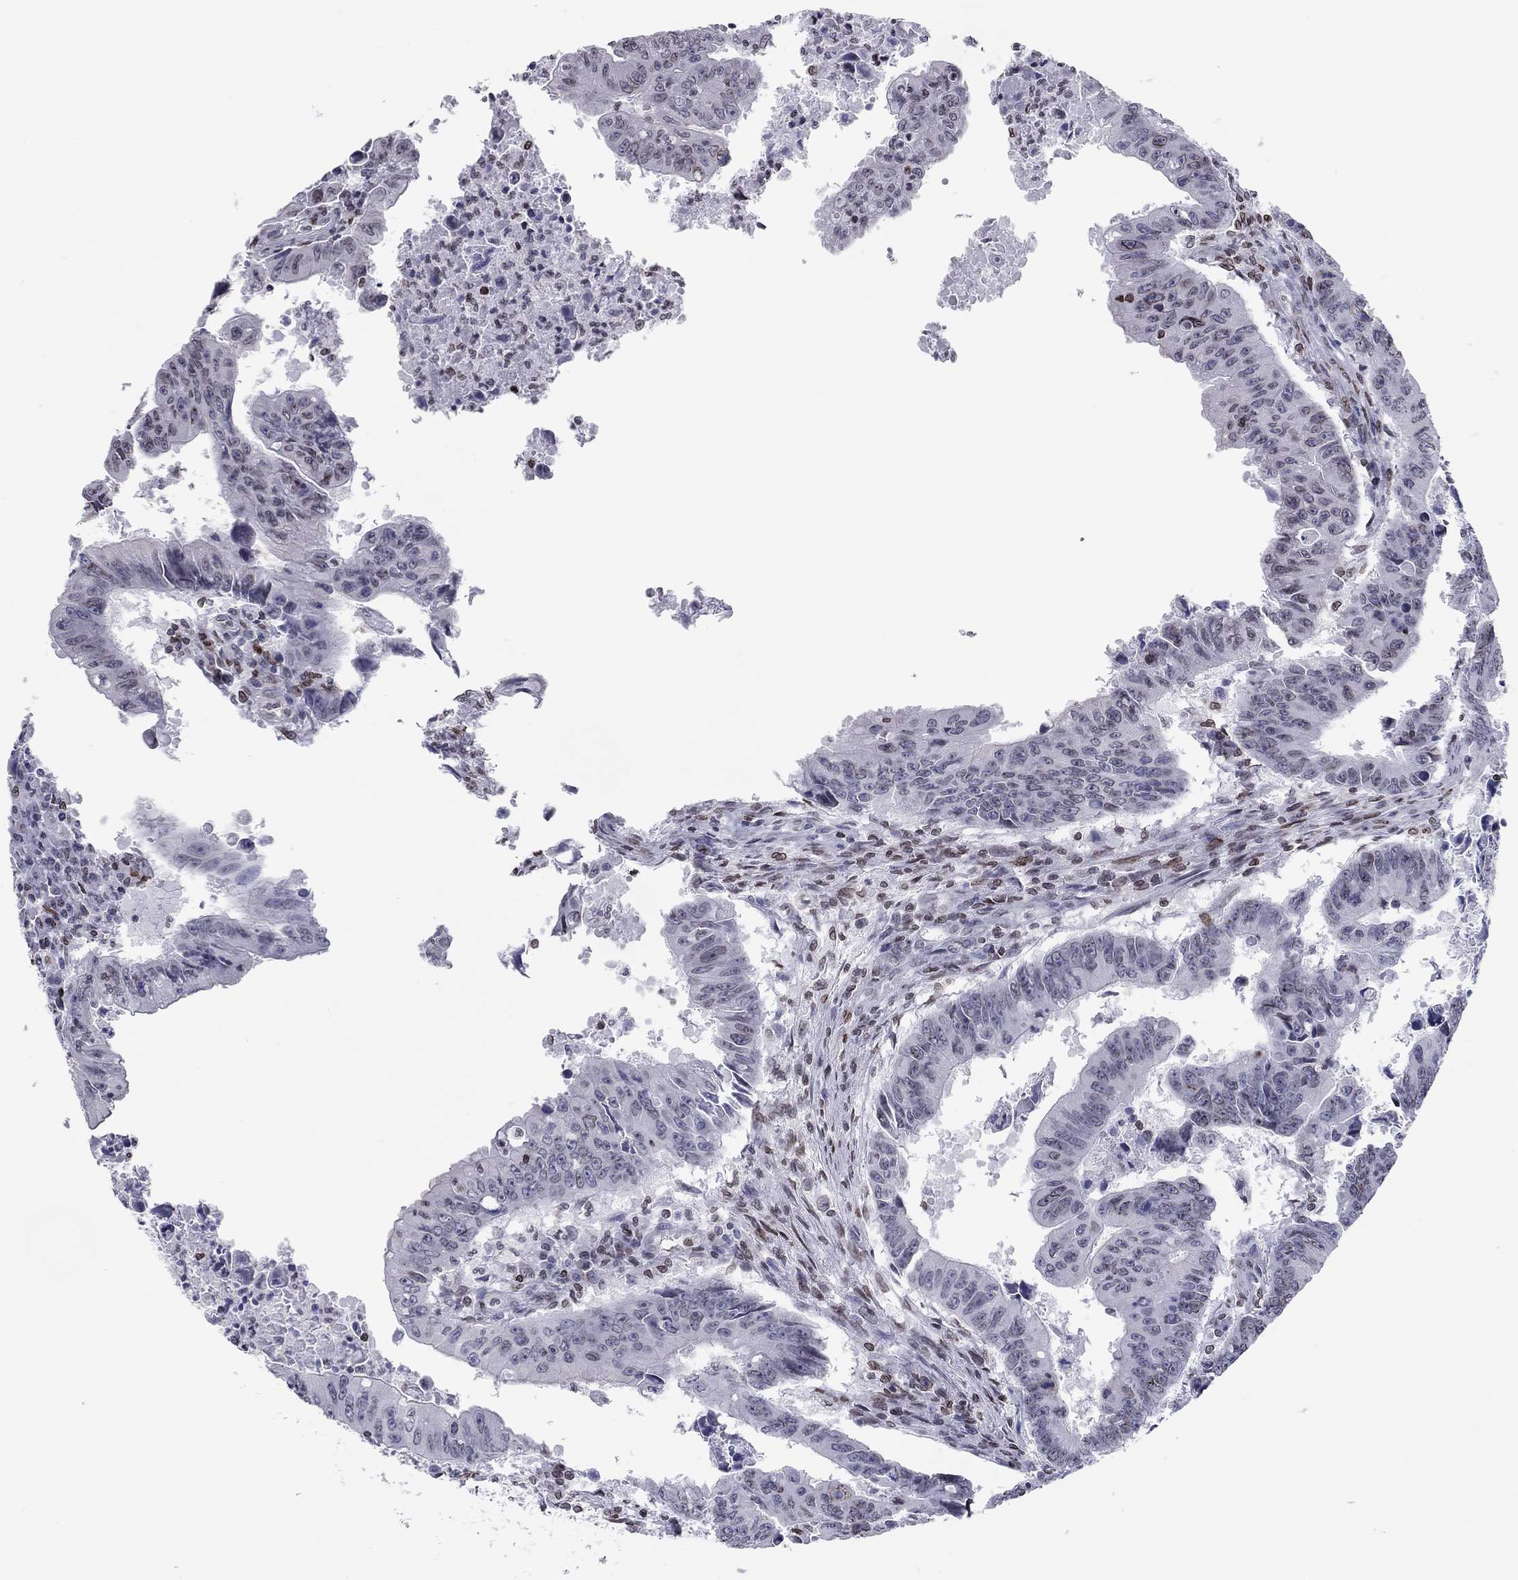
{"staining": {"intensity": "moderate", "quantity": "<25%", "location": "cytoplasmic/membranous,nuclear"}, "tissue": "colorectal cancer", "cell_type": "Tumor cells", "image_type": "cancer", "snomed": [{"axis": "morphology", "description": "Adenocarcinoma, NOS"}, {"axis": "topography", "description": "Colon"}], "caption": "This micrograph displays colorectal cancer (adenocarcinoma) stained with IHC to label a protein in brown. The cytoplasmic/membranous and nuclear of tumor cells show moderate positivity for the protein. Nuclei are counter-stained blue.", "gene": "ESPL1", "patient": {"sex": "female", "age": 87}}